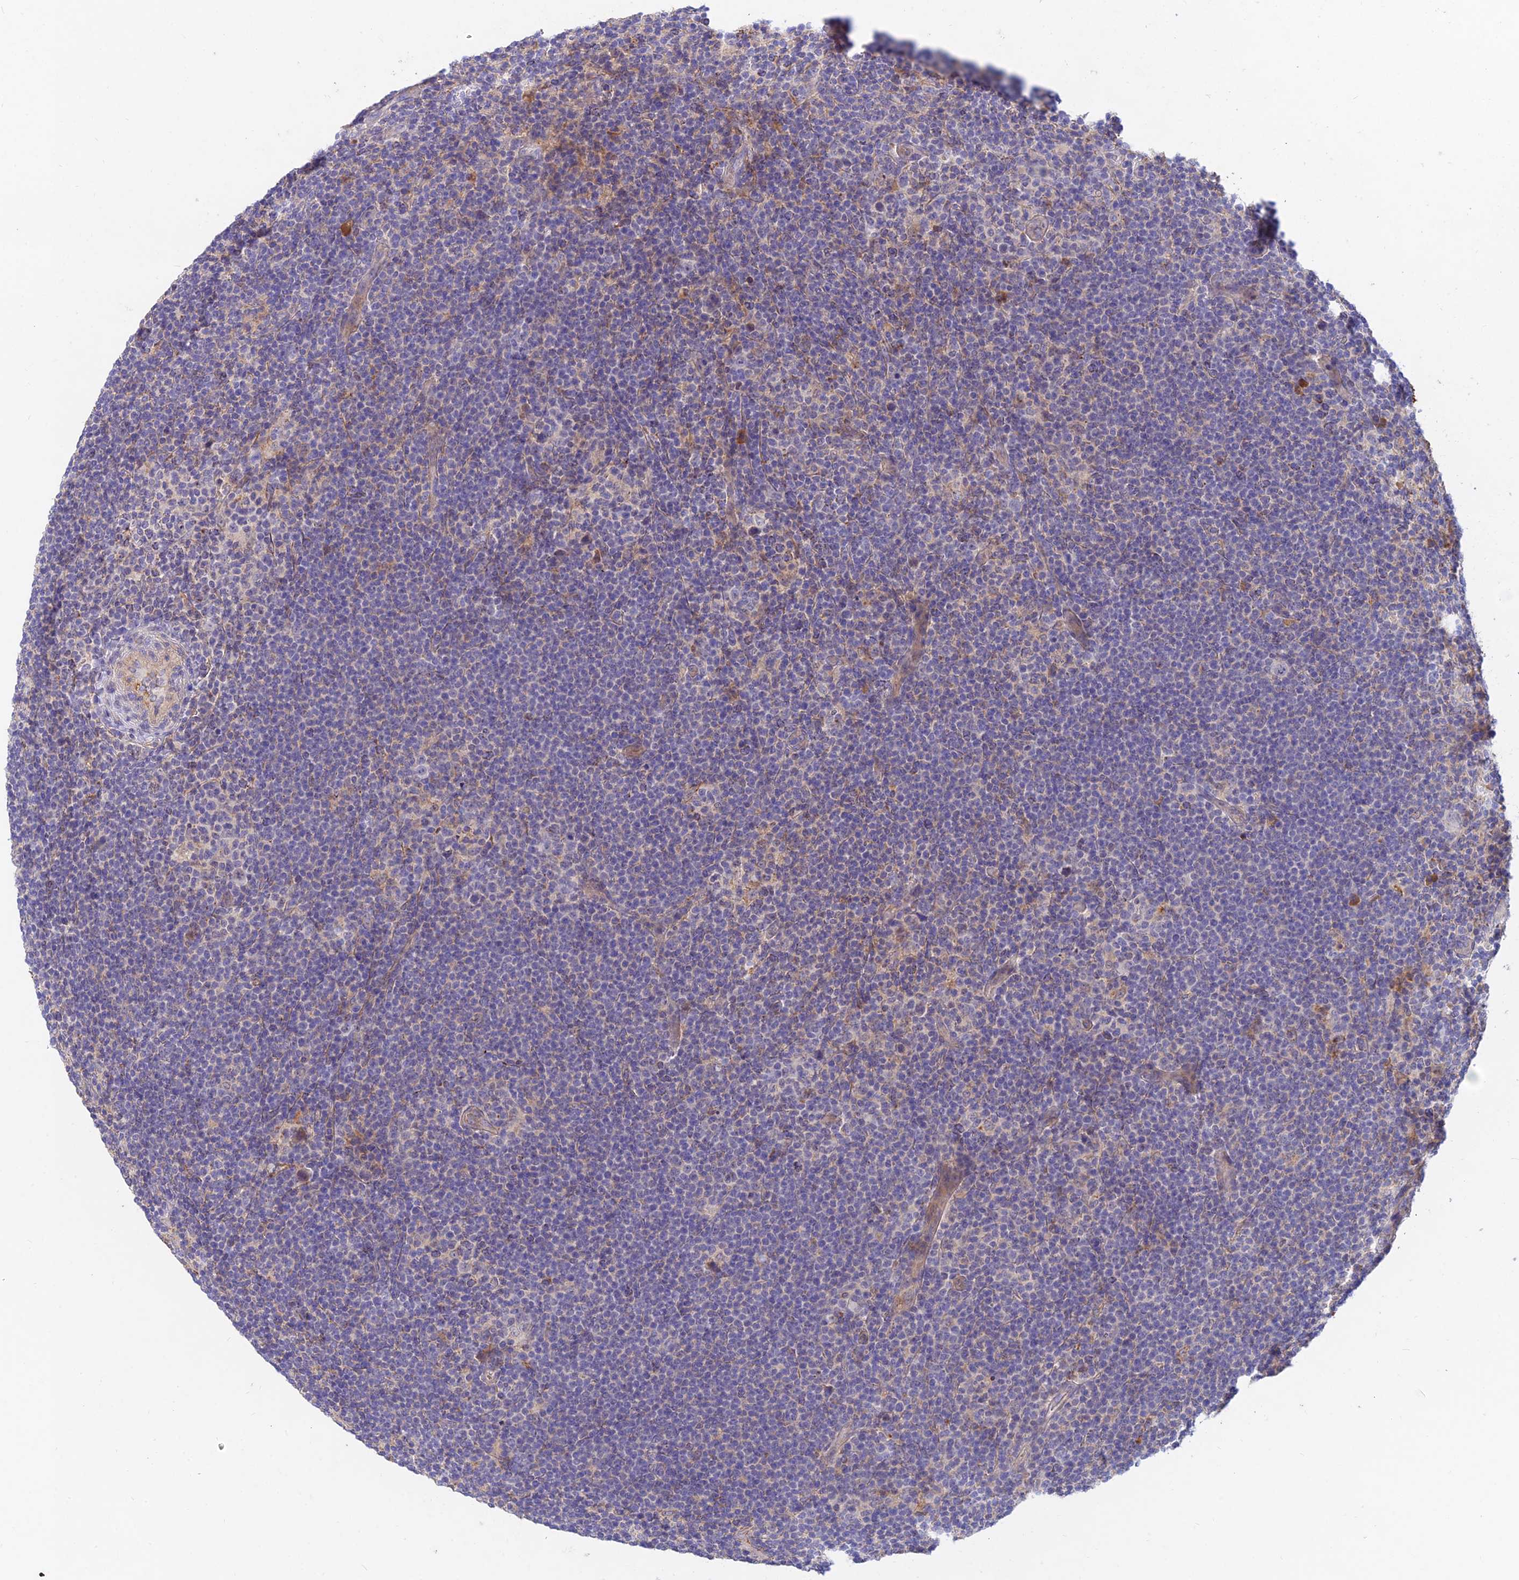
{"staining": {"intensity": "negative", "quantity": "none", "location": "none"}, "tissue": "lymphoma", "cell_type": "Tumor cells", "image_type": "cancer", "snomed": [{"axis": "morphology", "description": "Hodgkin's disease, NOS"}, {"axis": "topography", "description": "Lymph node"}], "caption": "High magnification brightfield microscopy of lymphoma stained with DAB (3,3'-diaminobenzidine) (brown) and counterstained with hematoxylin (blue): tumor cells show no significant positivity.", "gene": "ACSM5", "patient": {"sex": "female", "age": 57}}